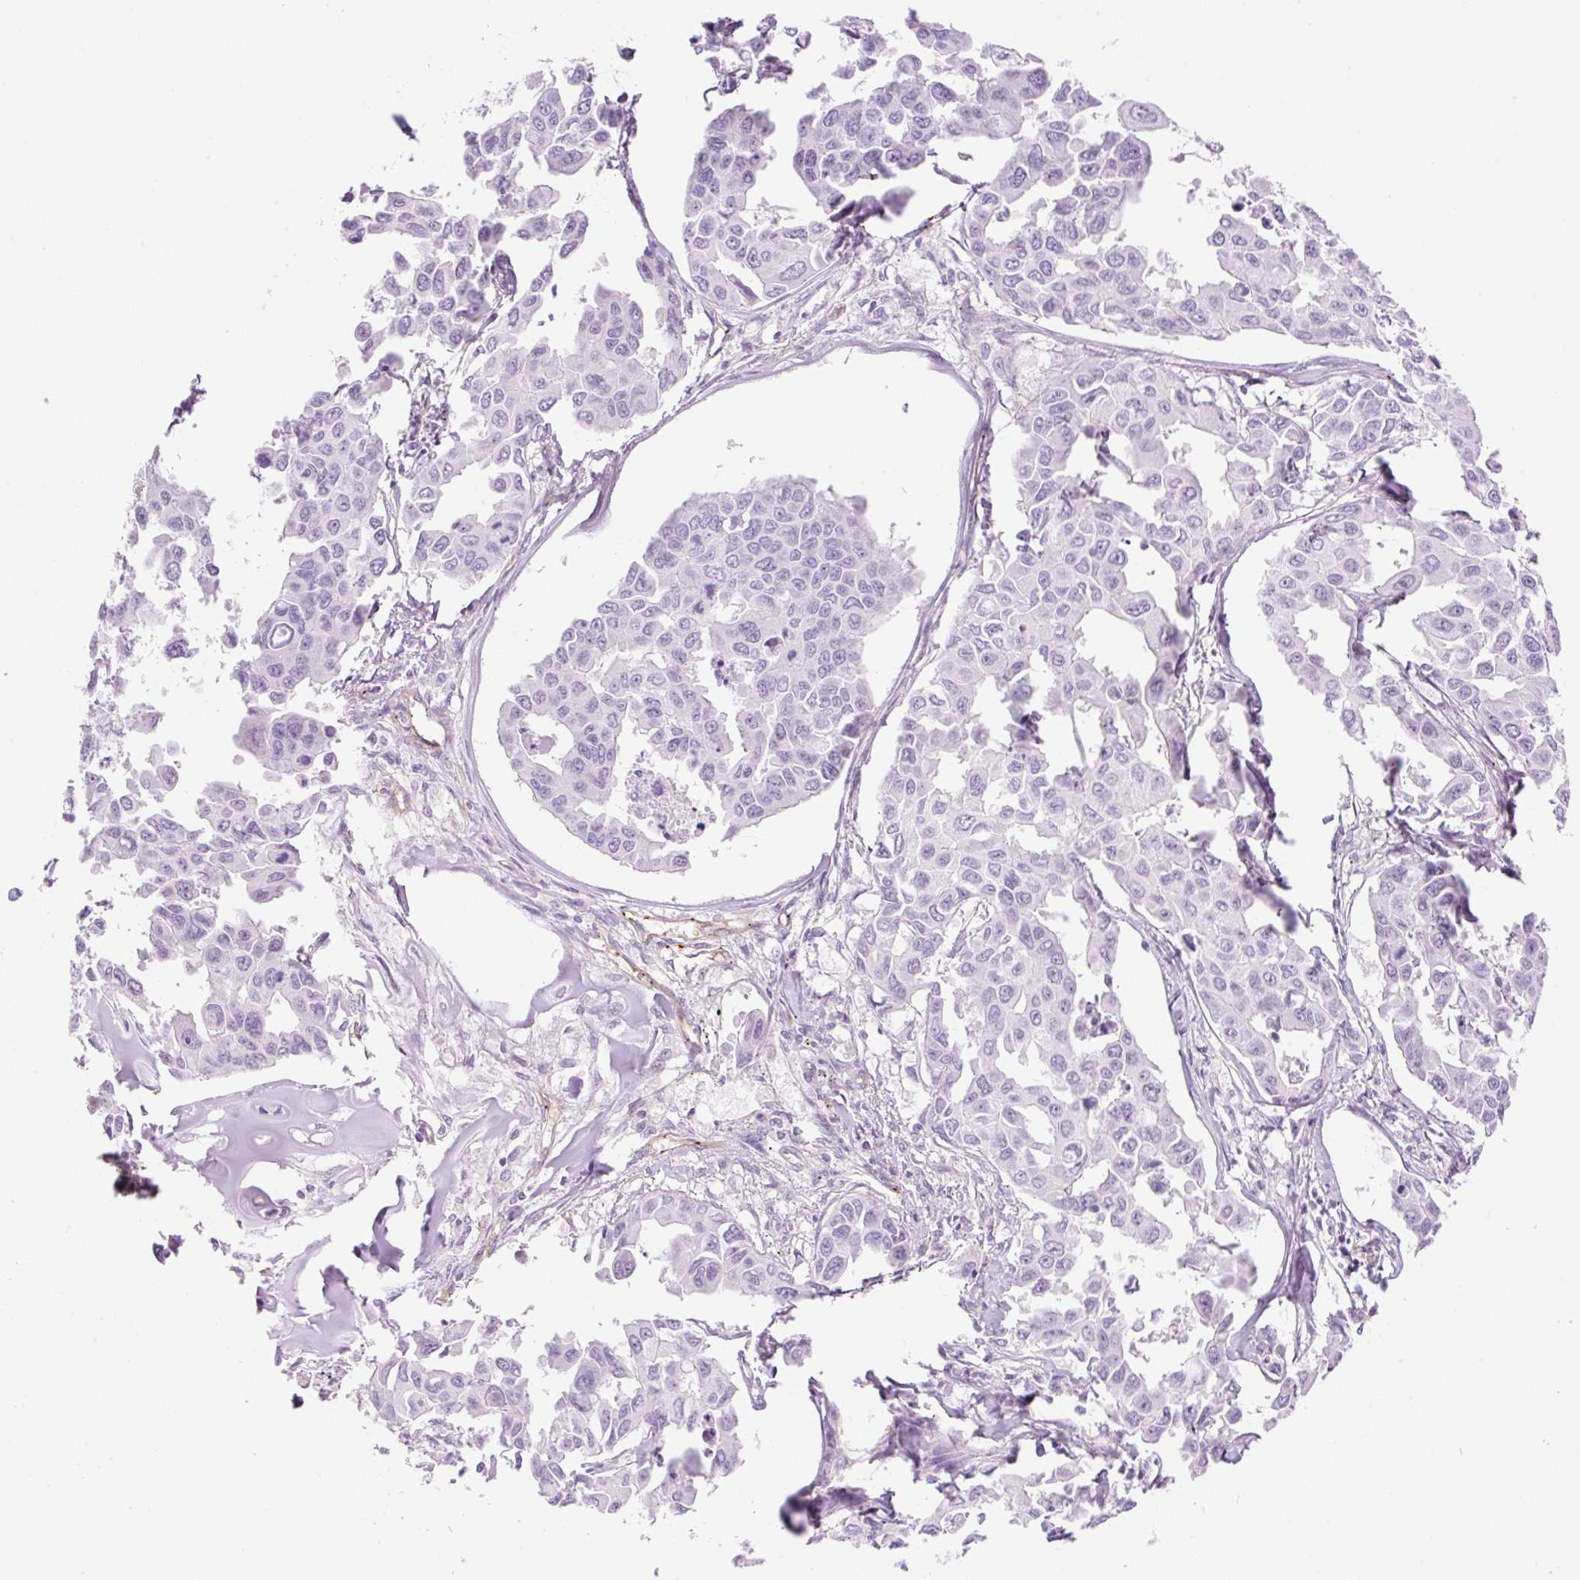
{"staining": {"intensity": "negative", "quantity": "none", "location": "none"}, "tissue": "lung cancer", "cell_type": "Tumor cells", "image_type": "cancer", "snomed": [{"axis": "morphology", "description": "Adenocarcinoma, NOS"}, {"axis": "topography", "description": "Lung"}], "caption": "IHC micrograph of human lung adenocarcinoma stained for a protein (brown), which shows no positivity in tumor cells.", "gene": "EHD3", "patient": {"sex": "male", "age": 64}}